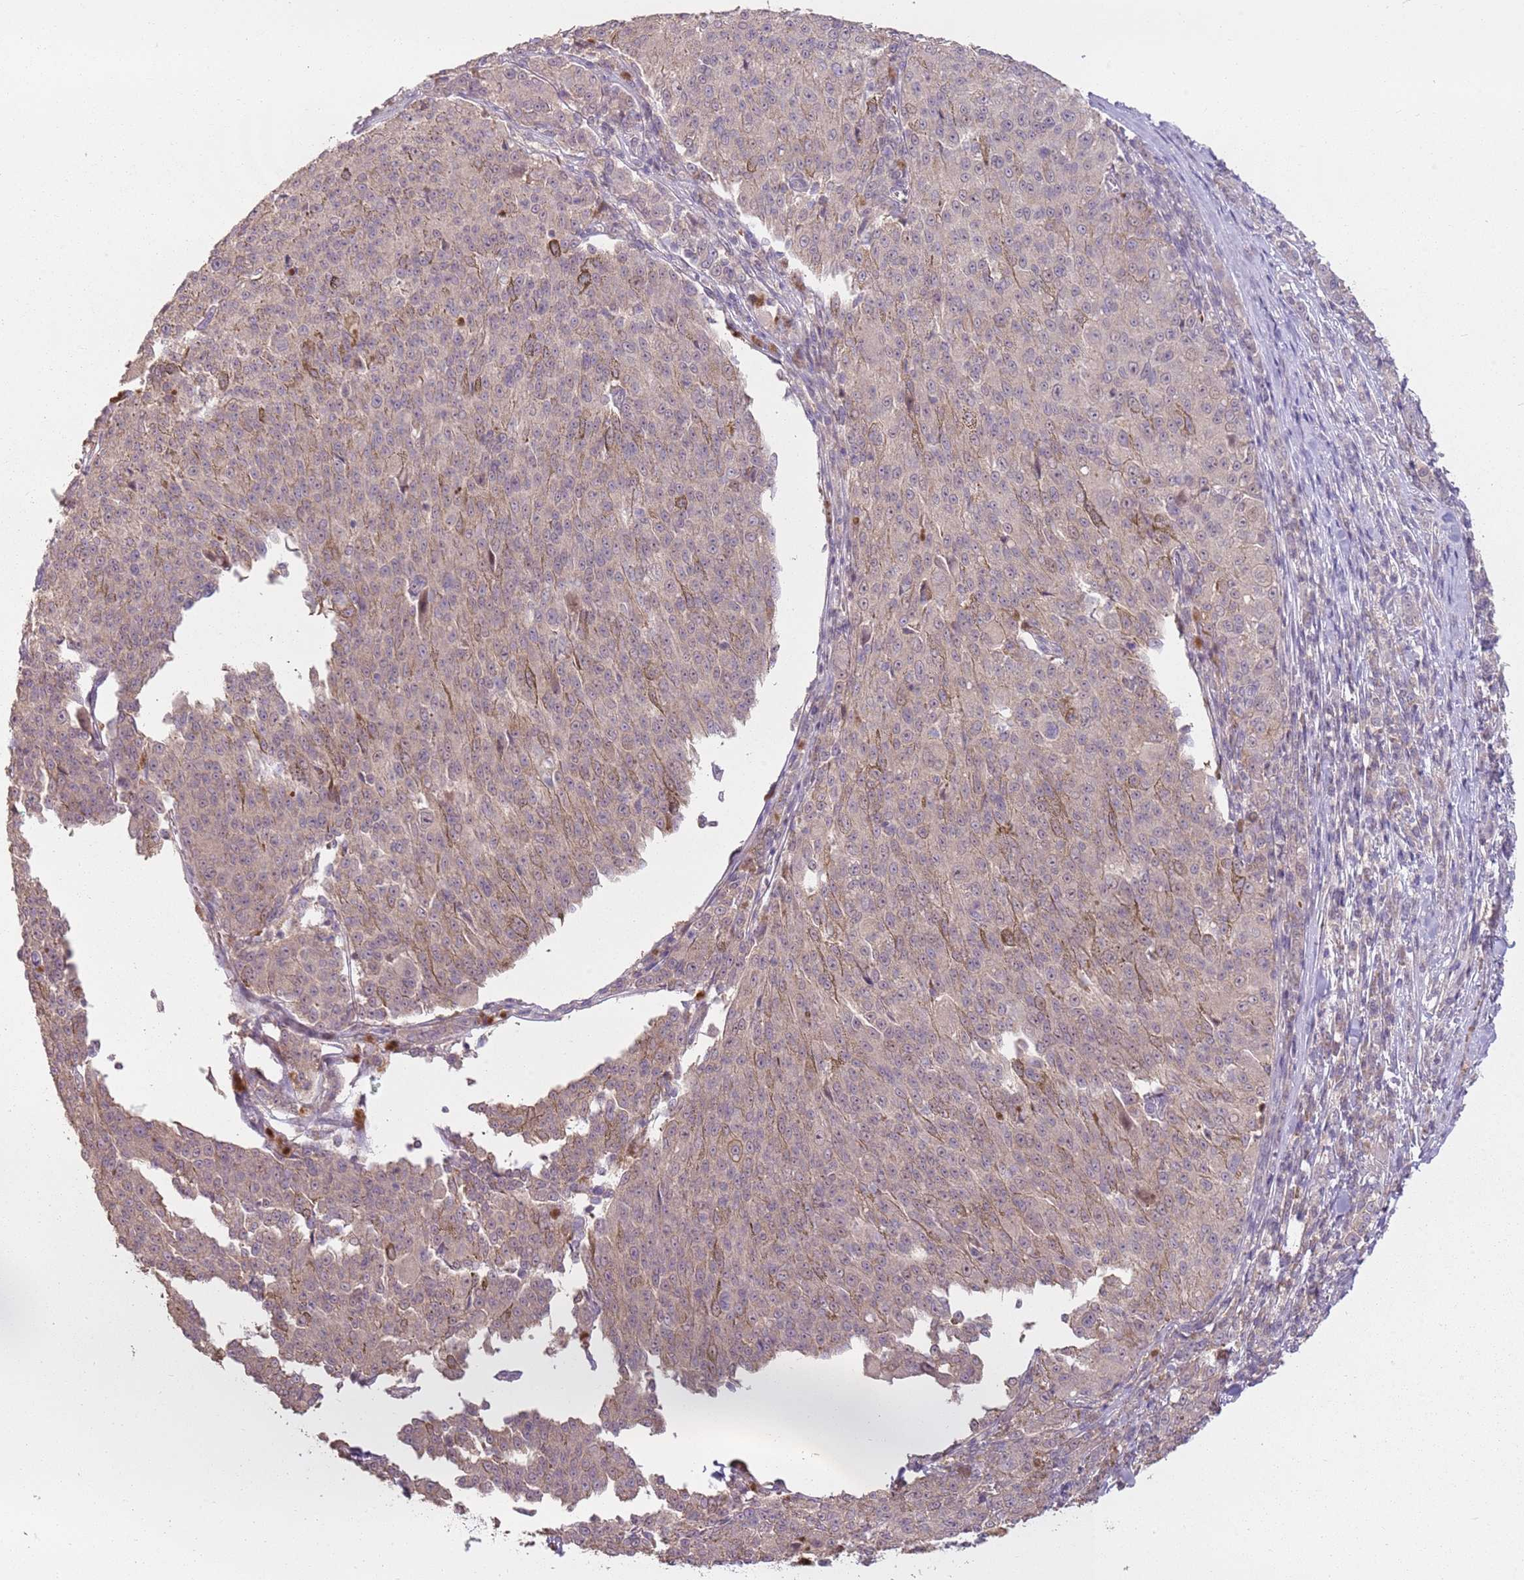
{"staining": {"intensity": "weak", "quantity": "<25%", "location": "cytoplasmic/membranous"}, "tissue": "melanoma", "cell_type": "Tumor cells", "image_type": "cancer", "snomed": [{"axis": "morphology", "description": "Malignant melanoma, NOS"}, {"axis": "topography", "description": "Skin"}], "caption": "High magnification brightfield microscopy of melanoma stained with DAB (brown) and counterstained with hematoxylin (blue): tumor cells show no significant staining.", "gene": "TEKT4", "patient": {"sex": "female", "age": 52}}